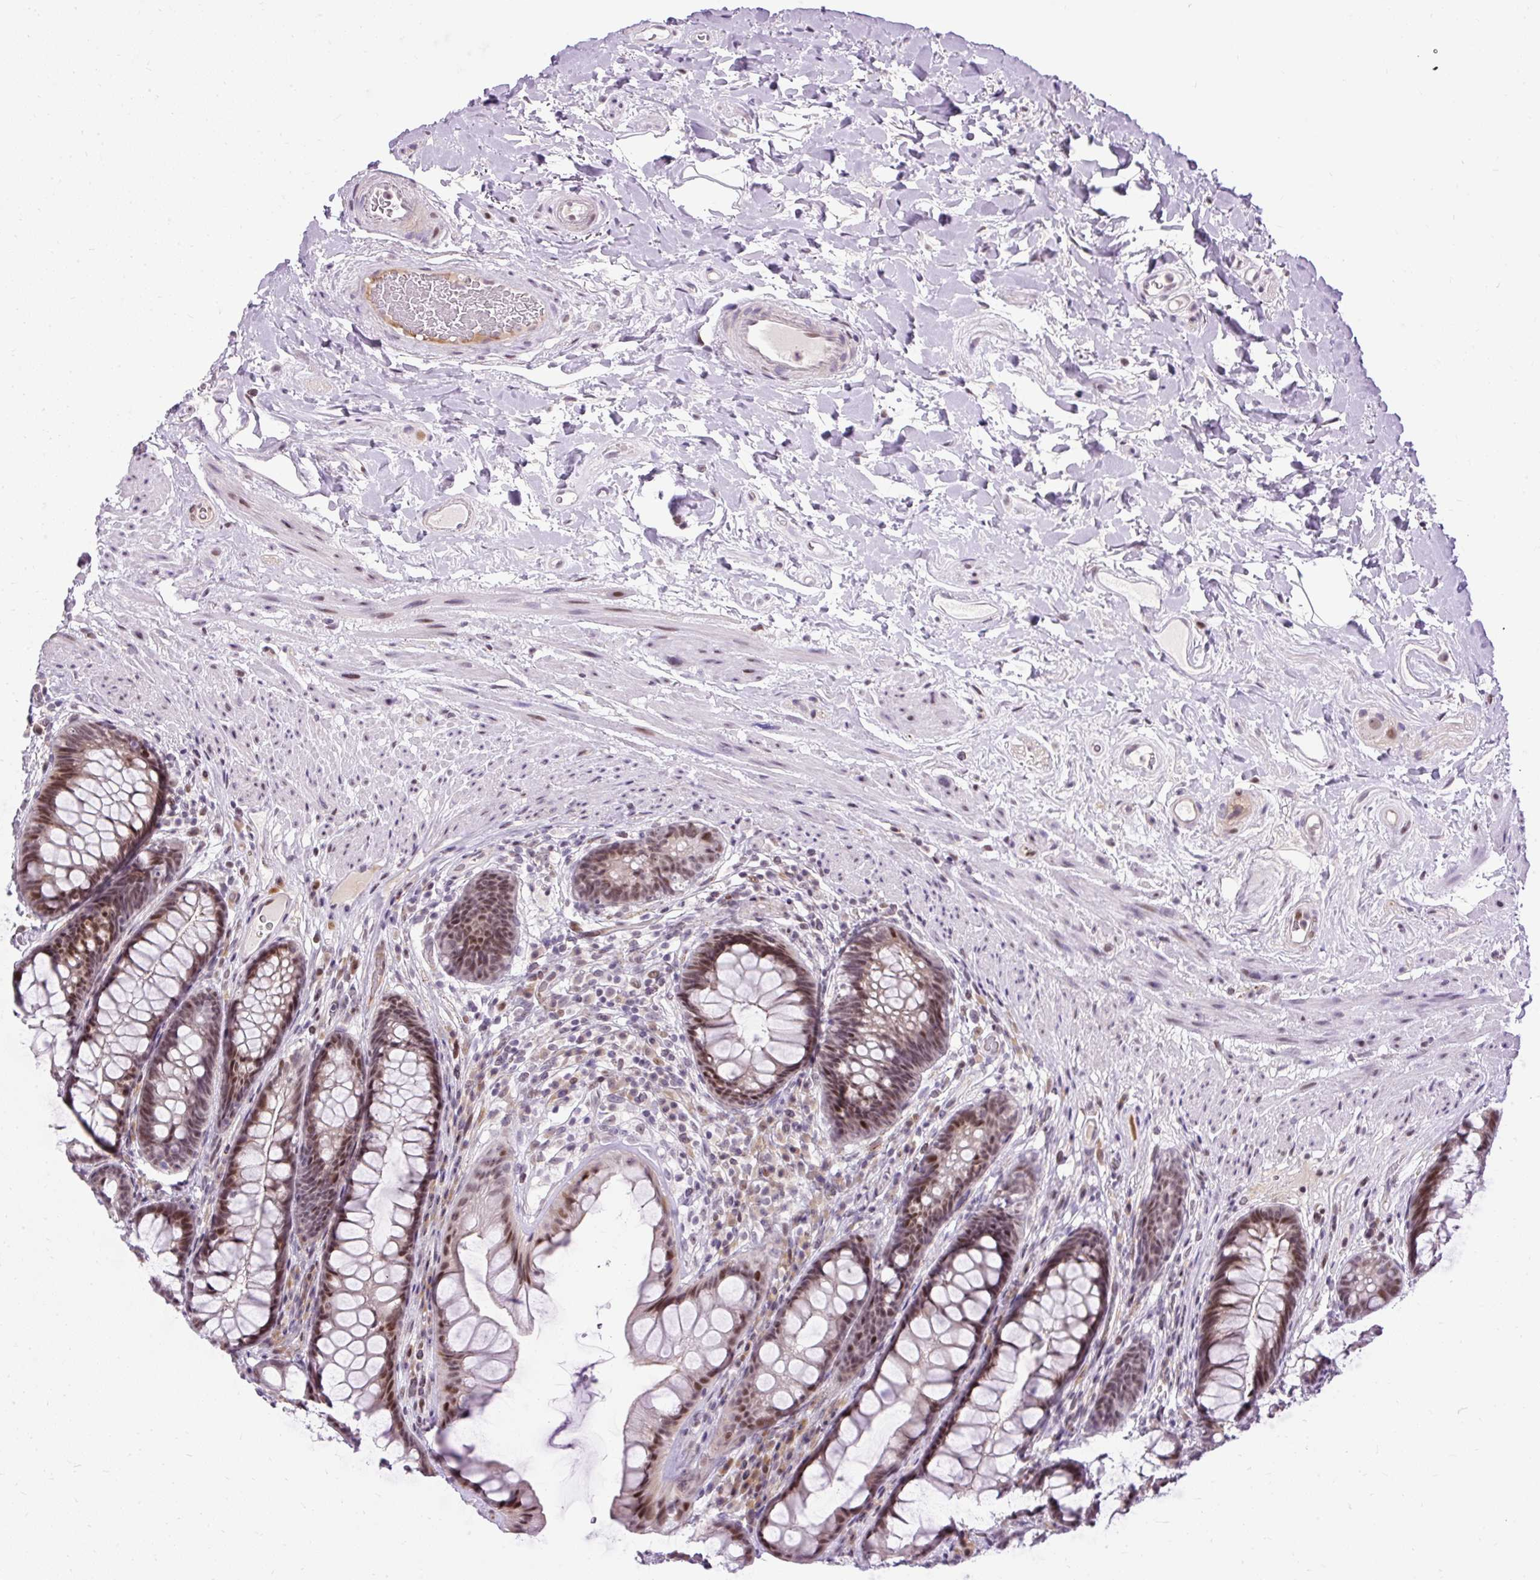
{"staining": {"intensity": "moderate", "quantity": ">75%", "location": "nuclear"}, "tissue": "rectum", "cell_type": "Glandular cells", "image_type": "normal", "snomed": [{"axis": "morphology", "description": "Normal tissue, NOS"}, {"axis": "topography", "description": "Rectum"}], "caption": "Immunohistochemistry of normal rectum demonstrates medium levels of moderate nuclear positivity in approximately >75% of glandular cells. The staining was performed using DAB (3,3'-diaminobenzidine) to visualize the protein expression in brown, while the nuclei were stained in blue with hematoxylin (Magnification: 20x).", "gene": "ARHGEF18", "patient": {"sex": "male", "age": 74}}